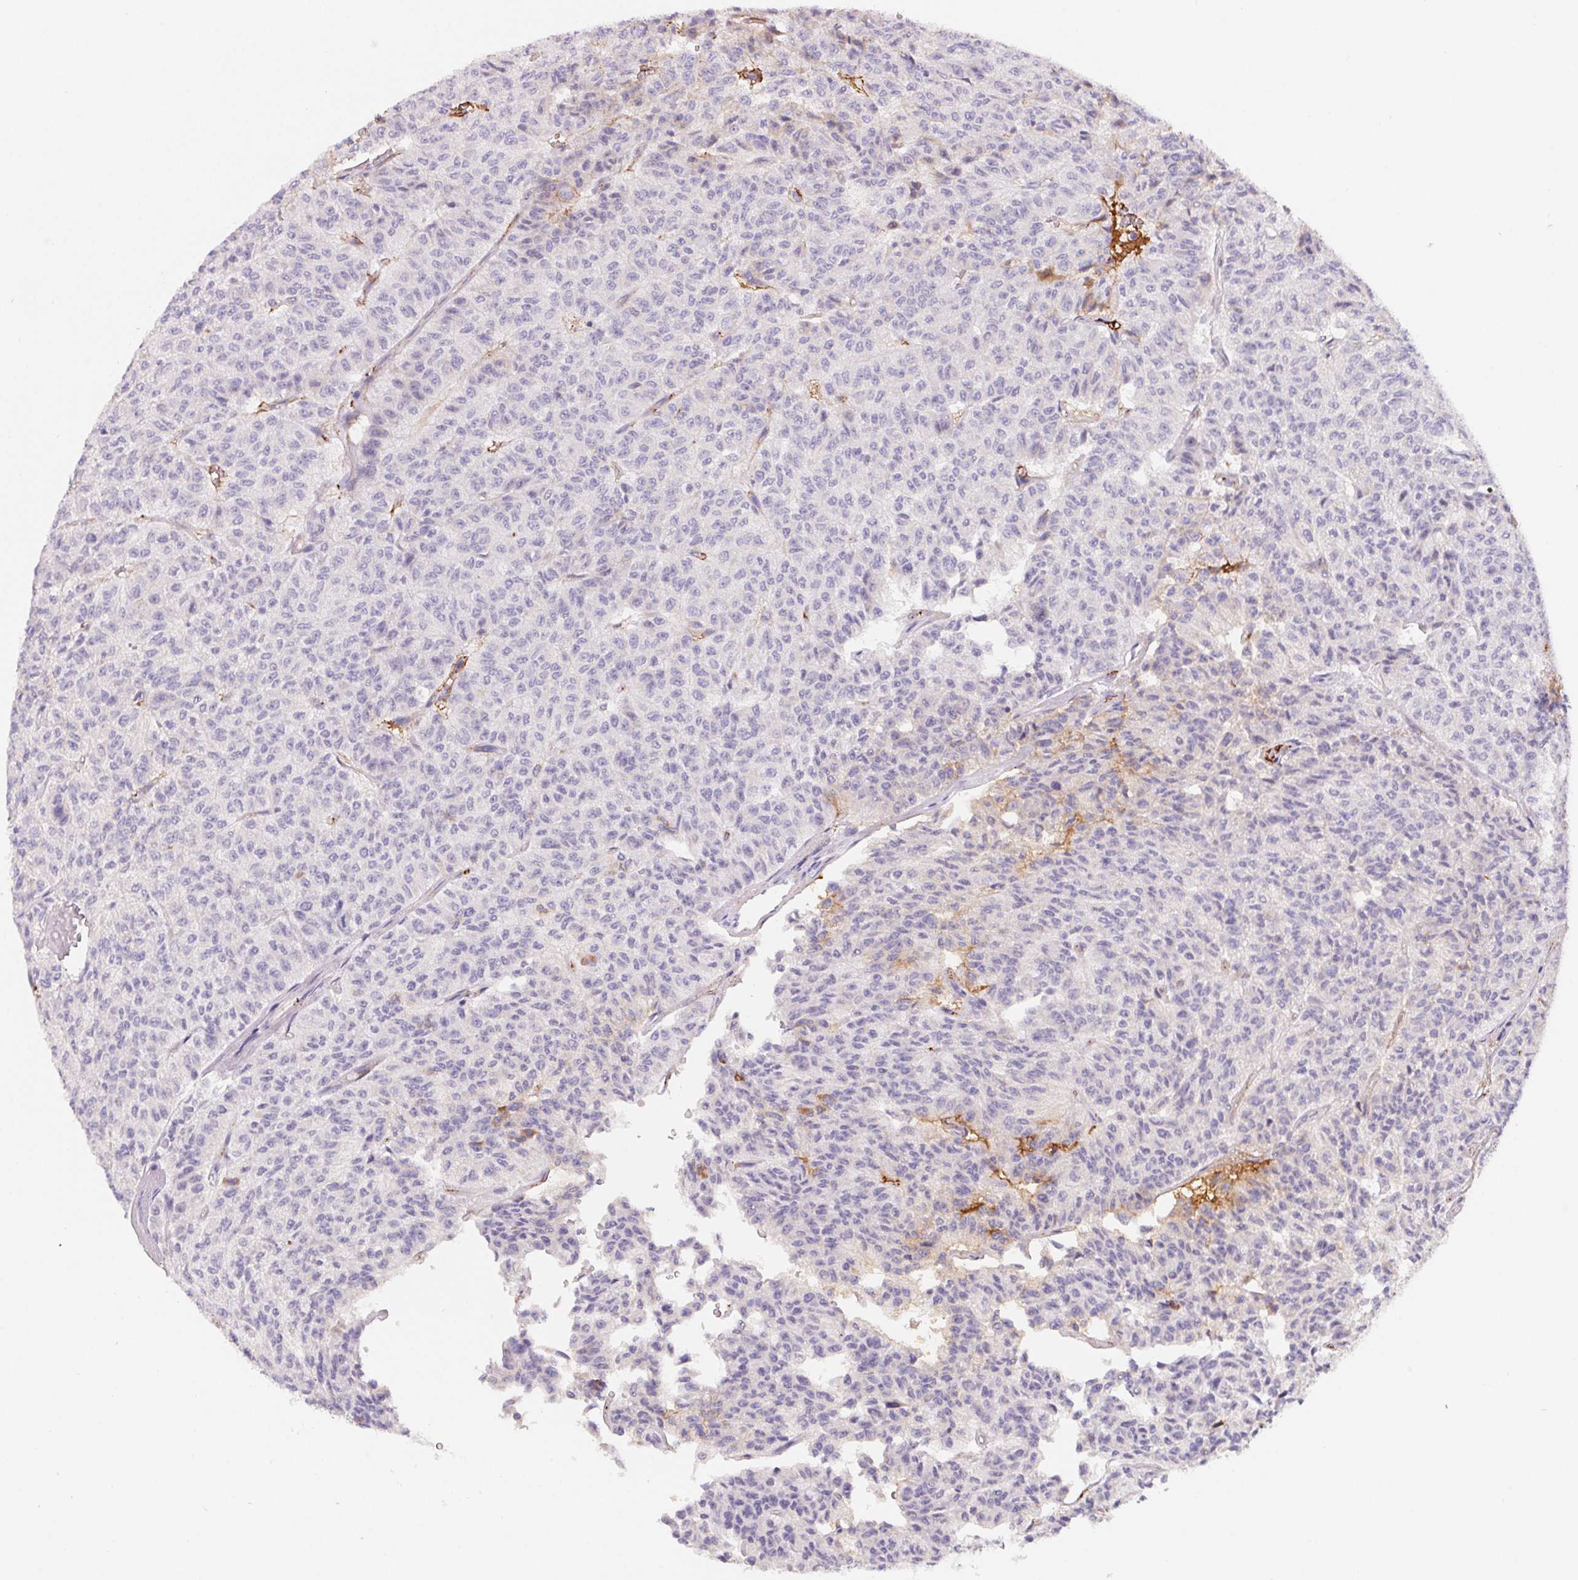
{"staining": {"intensity": "moderate", "quantity": "<25%", "location": "cytoplasmic/membranous"}, "tissue": "carcinoid", "cell_type": "Tumor cells", "image_type": "cancer", "snomed": [{"axis": "morphology", "description": "Carcinoid, malignant, NOS"}, {"axis": "topography", "description": "Lung"}], "caption": "High-magnification brightfield microscopy of carcinoid stained with DAB (3,3'-diaminobenzidine) (brown) and counterstained with hematoxylin (blue). tumor cells exhibit moderate cytoplasmic/membranous positivity is seen in about<25% of cells.", "gene": "LPA", "patient": {"sex": "male", "age": 71}}